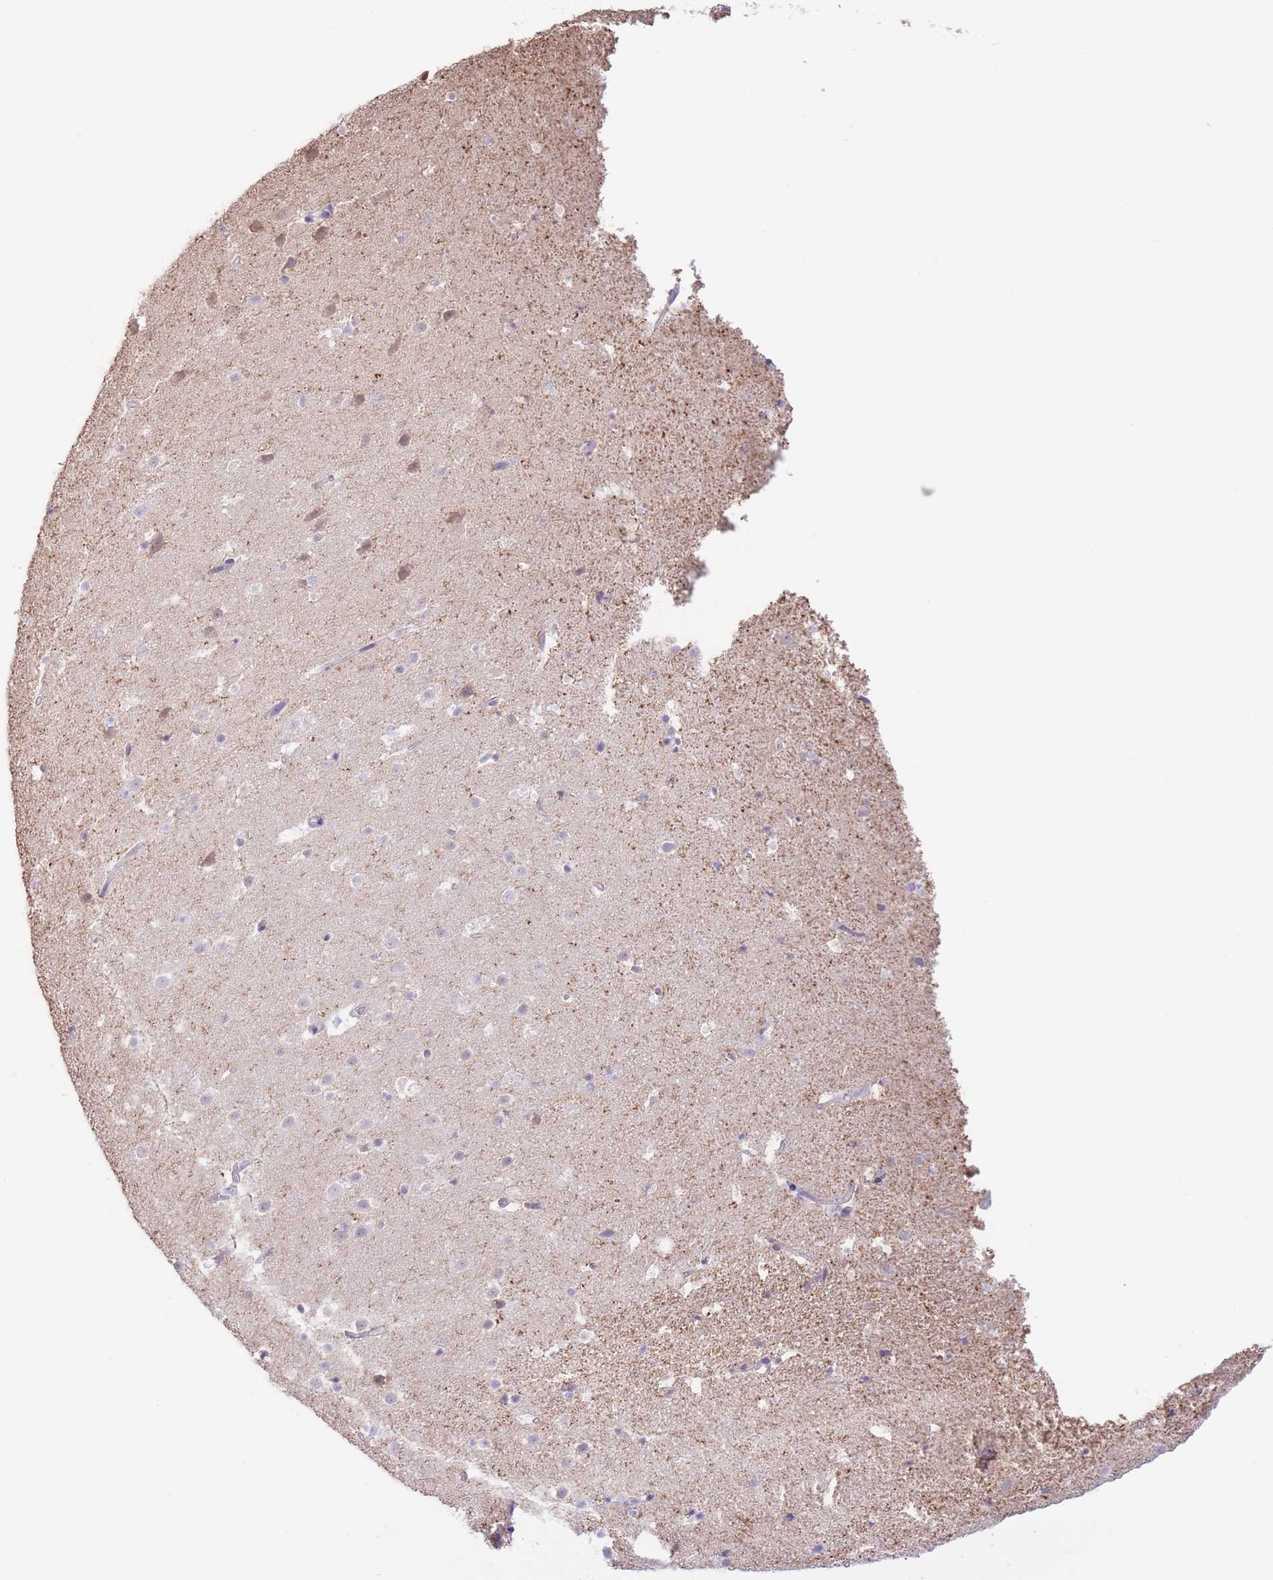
{"staining": {"intensity": "negative", "quantity": "none", "location": "none"}, "tissue": "hippocampus", "cell_type": "Glial cells", "image_type": "normal", "snomed": [{"axis": "morphology", "description": "Normal tissue, NOS"}, {"axis": "topography", "description": "Hippocampus"}], "caption": "Immunohistochemistry of unremarkable hippocampus exhibits no expression in glial cells. (DAB (3,3'-diaminobenzidine) immunohistochemistry (IHC), high magnification).", "gene": "LCLAT1", "patient": {"sex": "male", "age": 37}}